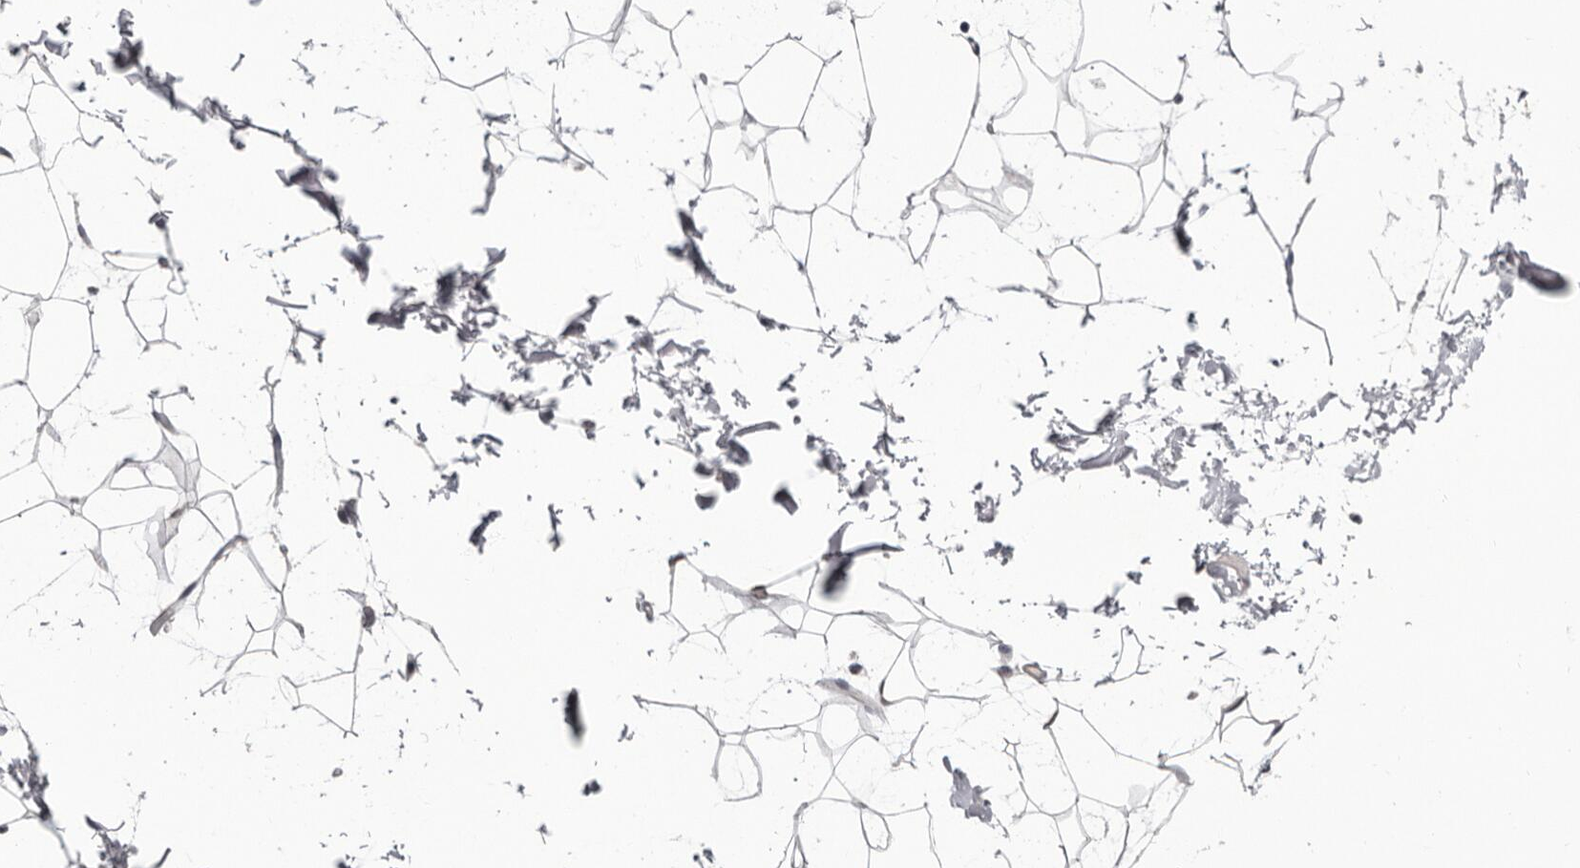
{"staining": {"intensity": "negative", "quantity": "none", "location": "none"}, "tissue": "adipose tissue", "cell_type": "Adipocytes", "image_type": "normal", "snomed": [{"axis": "morphology", "description": "Normal tissue, NOS"}, {"axis": "topography", "description": "Soft tissue"}], "caption": "Immunohistochemical staining of unremarkable adipose tissue demonstrates no significant expression in adipocytes. The staining is performed using DAB brown chromogen with nuclei counter-stained in using hematoxylin.", "gene": "ZNF326", "patient": {"sex": "male", "age": 72}}